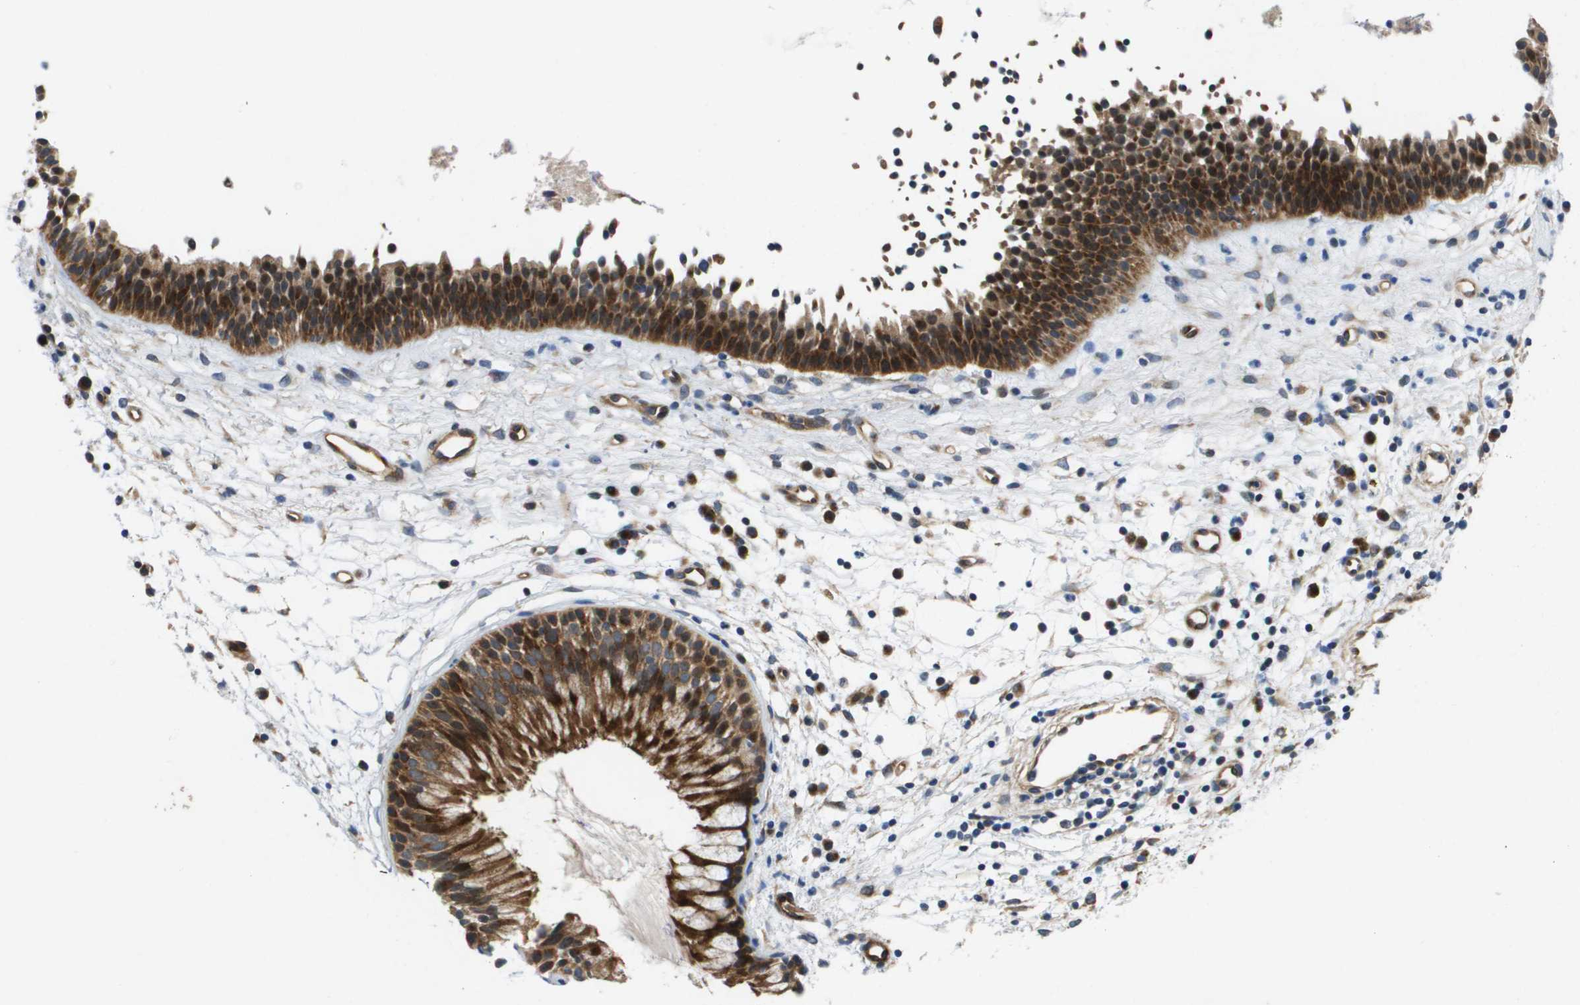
{"staining": {"intensity": "strong", "quantity": ">75%", "location": "cytoplasmic/membranous"}, "tissue": "nasopharynx", "cell_type": "Respiratory epithelial cells", "image_type": "normal", "snomed": [{"axis": "morphology", "description": "Normal tissue, NOS"}, {"axis": "topography", "description": "Nasopharynx"}], "caption": "Brown immunohistochemical staining in benign nasopharynx reveals strong cytoplasmic/membranous expression in approximately >75% of respiratory epithelial cells.", "gene": "ENTPD2", "patient": {"sex": "male", "age": 21}}